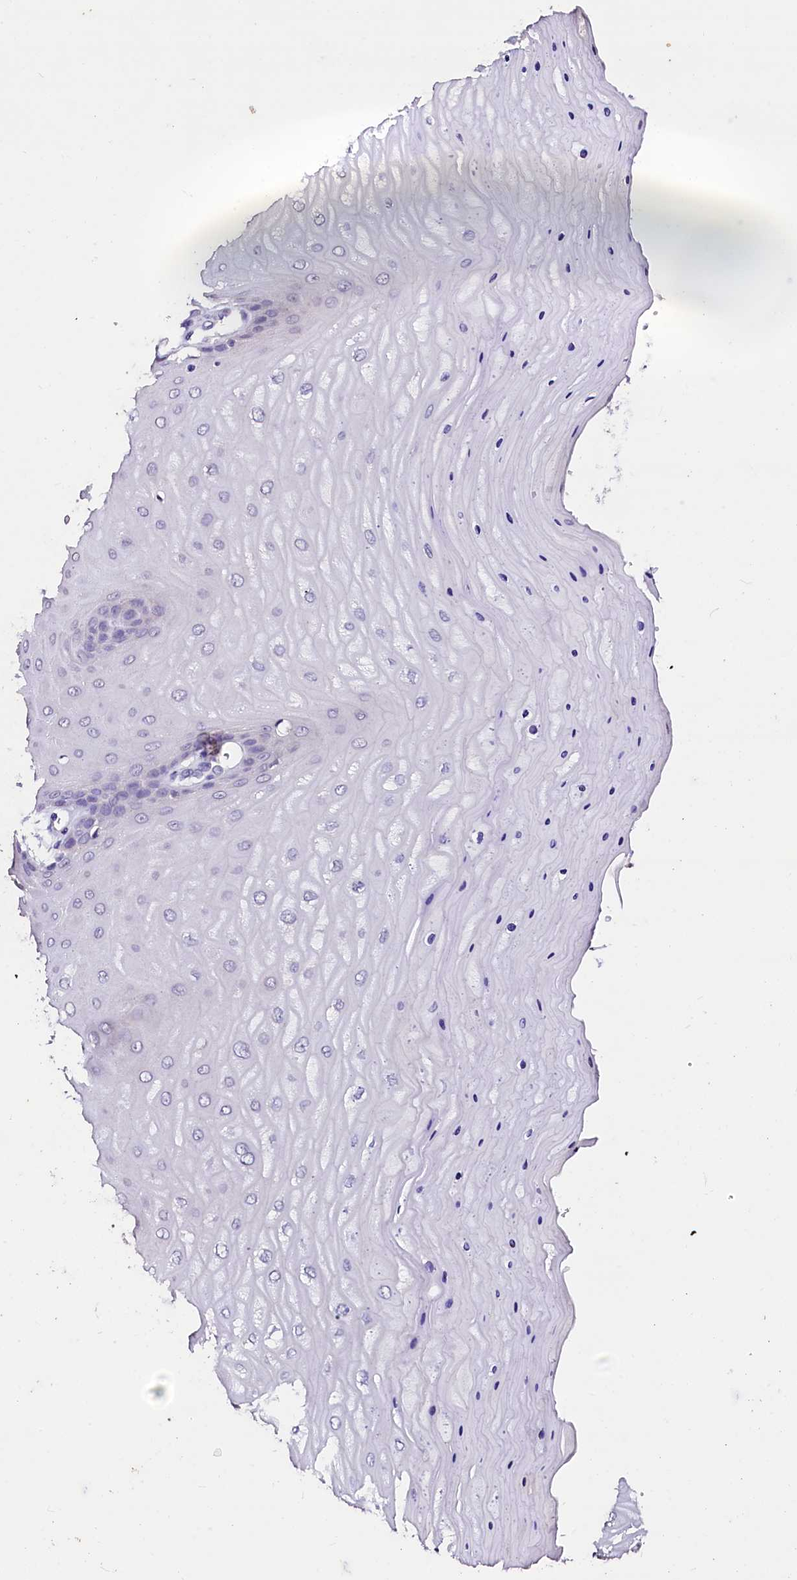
{"staining": {"intensity": "negative", "quantity": "none", "location": "none"}, "tissue": "cervix", "cell_type": "Glandular cells", "image_type": "normal", "snomed": [{"axis": "morphology", "description": "Normal tissue, NOS"}, {"axis": "topography", "description": "Cervix"}], "caption": "Cervix stained for a protein using IHC shows no positivity glandular cells.", "gene": "NALF1", "patient": {"sex": "female", "age": 55}}